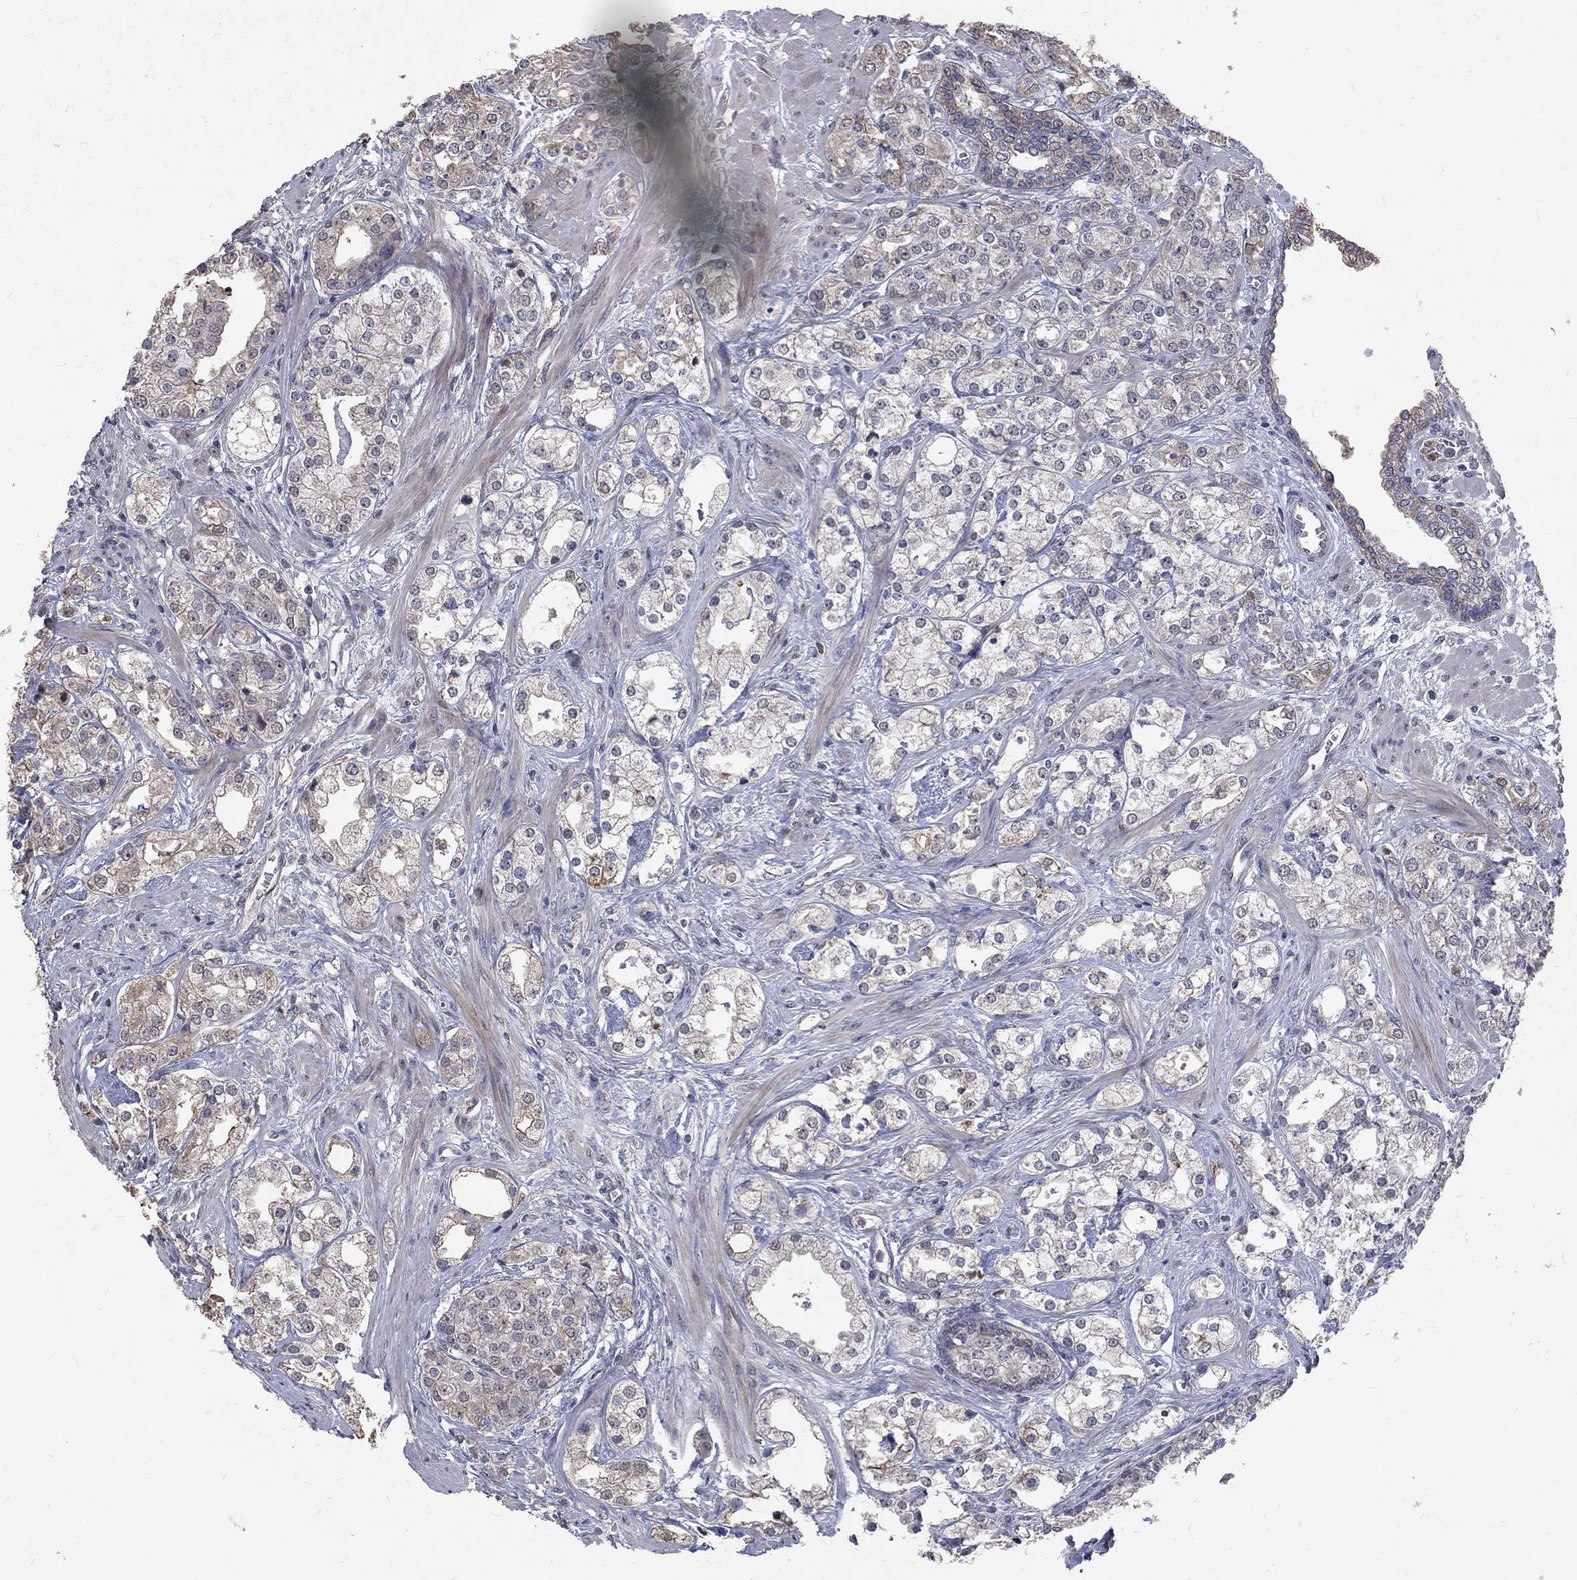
{"staining": {"intensity": "weak", "quantity": "<25%", "location": "cytoplasmic/membranous"}, "tissue": "prostate cancer", "cell_type": "Tumor cells", "image_type": "cancer", "snomed": [{"axis": "morphology", "description": "Adenocarcinoma, NOS"}, {"axis": "topography", "description": "Prostate and seminal vesicle, NOS"}, {"axis": "topography", "description": "Prostate"}], "caption": "This image is of prostate adenocarcinoma stained with immunohistochemistry (IHC) to label a protein in brown with the nuclei are counter-stained blue. There is no expression in tumor cells.", "gene": "CHST5", "patient": {"sex": "male", "age": 62}}